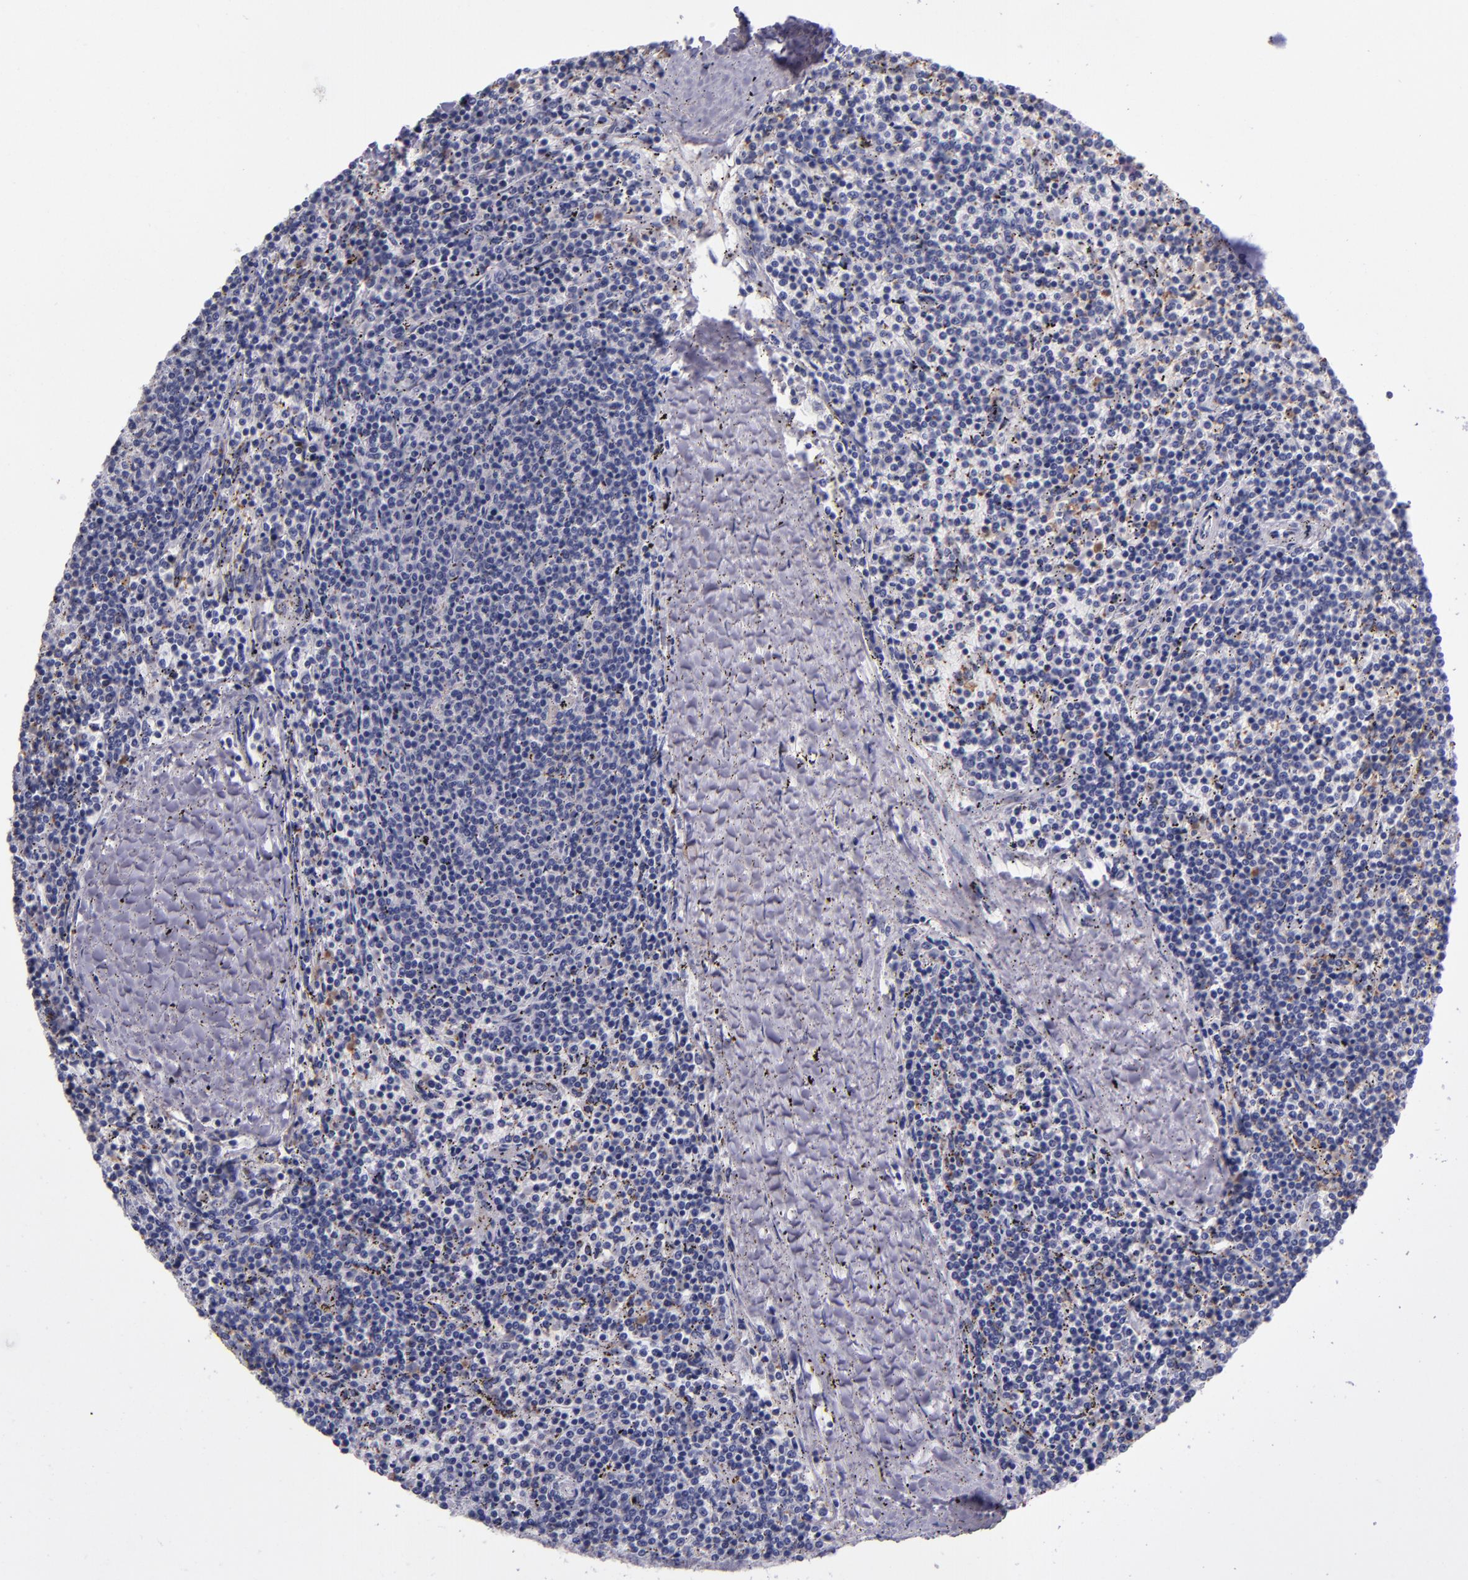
{"staining": {"intensity": "negative", "quantity": "none", "location": "none"}, "tissue": "lymphoma", "cell_type": "Tumor cells", "image_type": "cancer", "snomed": [{"axis": "morphology", "description": "Malignant lymphoma, non-Hodgkin's type, Low grade"}, {"axis": "topography", "description": "Spleen"}], "caption": "Immunohistochemistry histopathology image of human lymphoma stained for a protein (brown), which reveals no staining in tumor cells. Brightfield microscopy of immunohistochemistry (IHC) stained with DAB (3,3'-diaminobenzidine) (brown) and hematoxylin (blue), captured at high magnification.", "gene": "RAB41", "patient": {"sex": "female", "age": 50}}